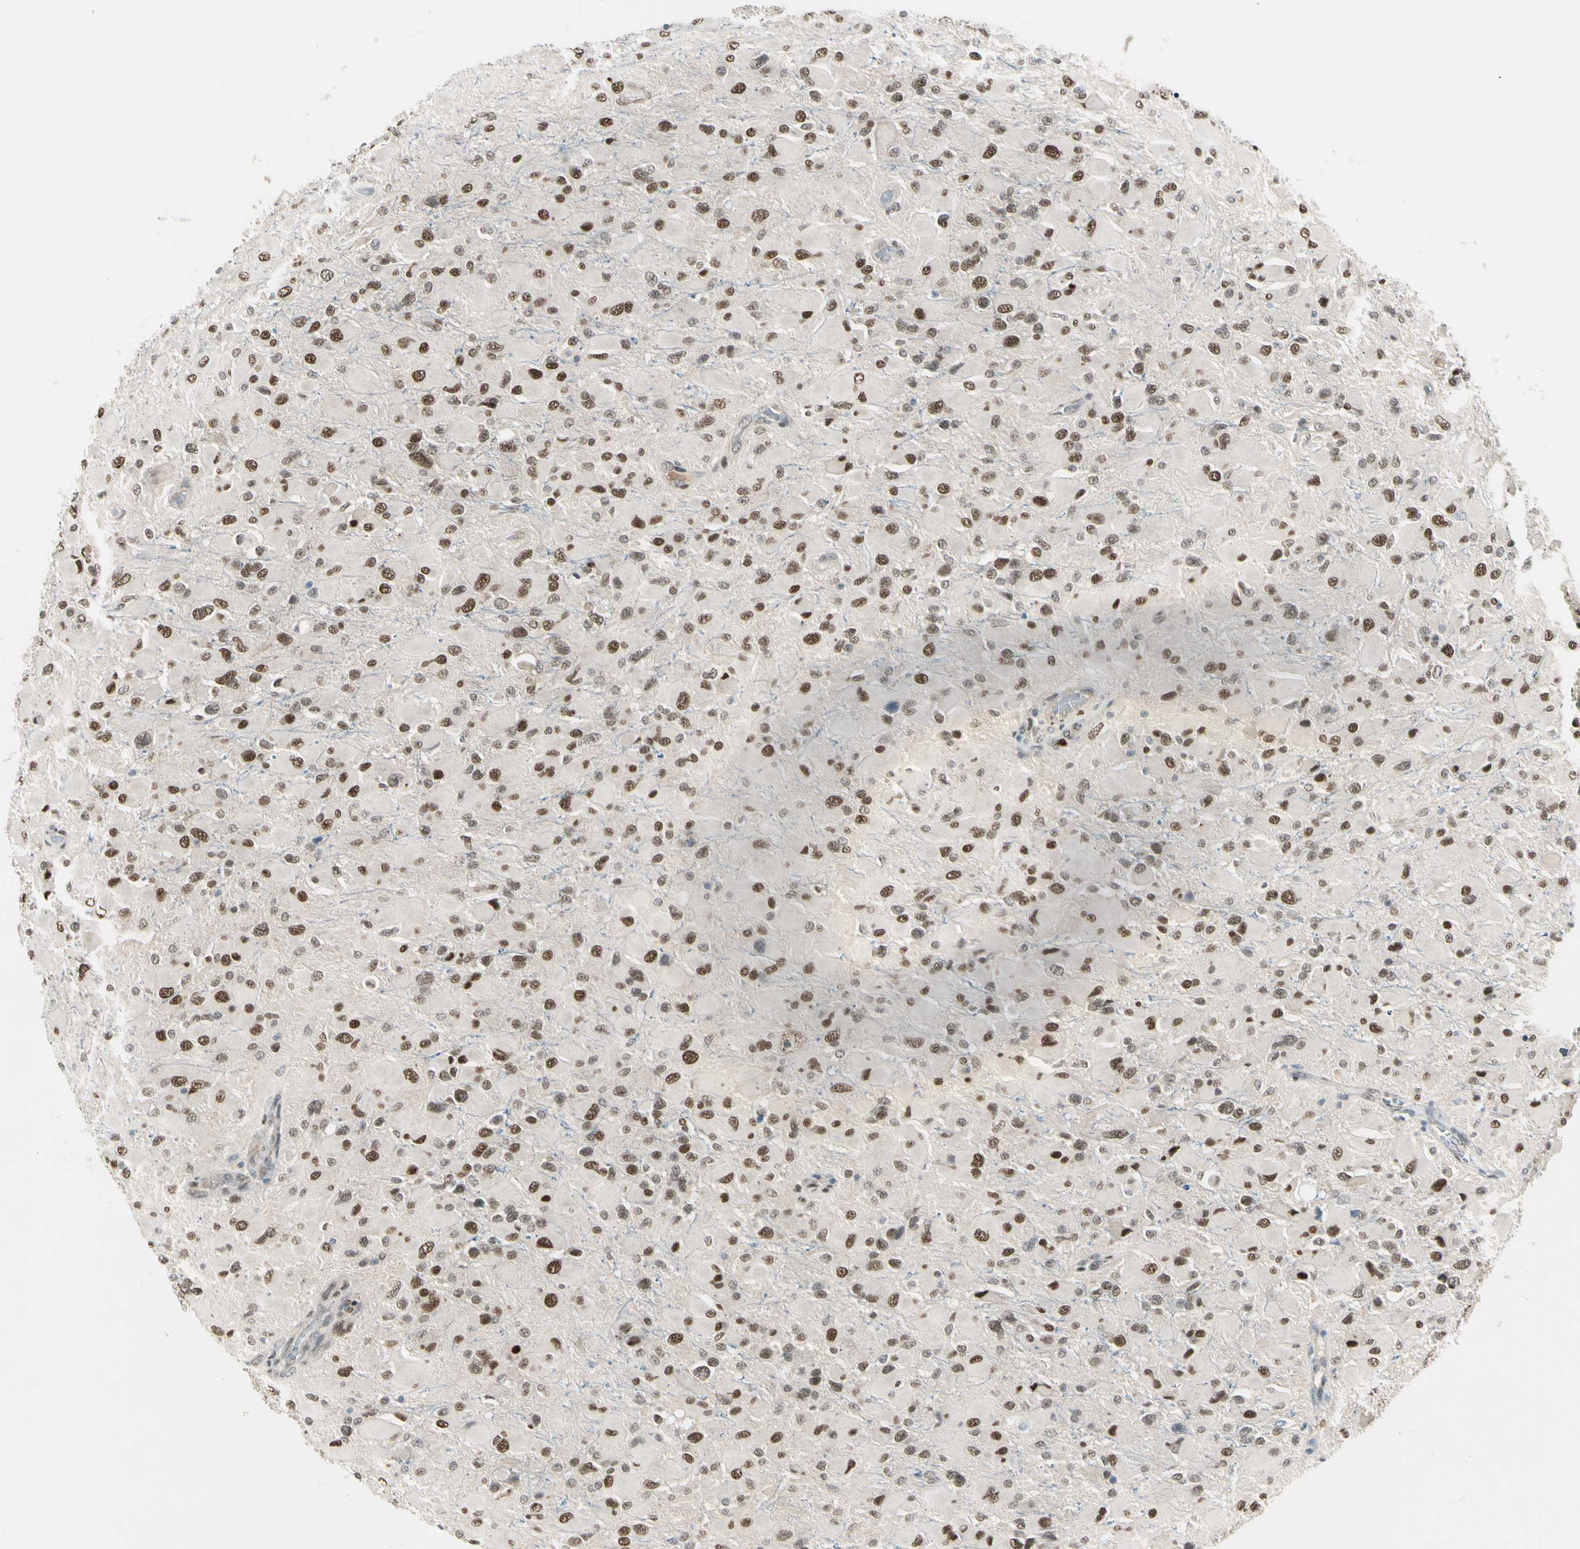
{"staining": {"intensity": "strong", "quantity": ">75%", "location": "nuclear"}, "tissue": "glioma", "cell_type": "Tumor cells", "image_type": "cancer", "snomed": [{"axis": "morphology", "description": "Glioma, malignant, High grade"}, {"axis": "topography", "description": "Cerebral cortex"}], "caption": "Immunohistochemistry (IHC) micrograph of neoplastic tissue: malignant glioma (high-grade) stained using immunohistochemistry exhibits high levels of strong protein expression localized specifically in the nuclear of tumor cells, appearing as a nuclear brown color.", "gene": "GTF3A", "patient": {"sex": "female", "age": 36}}